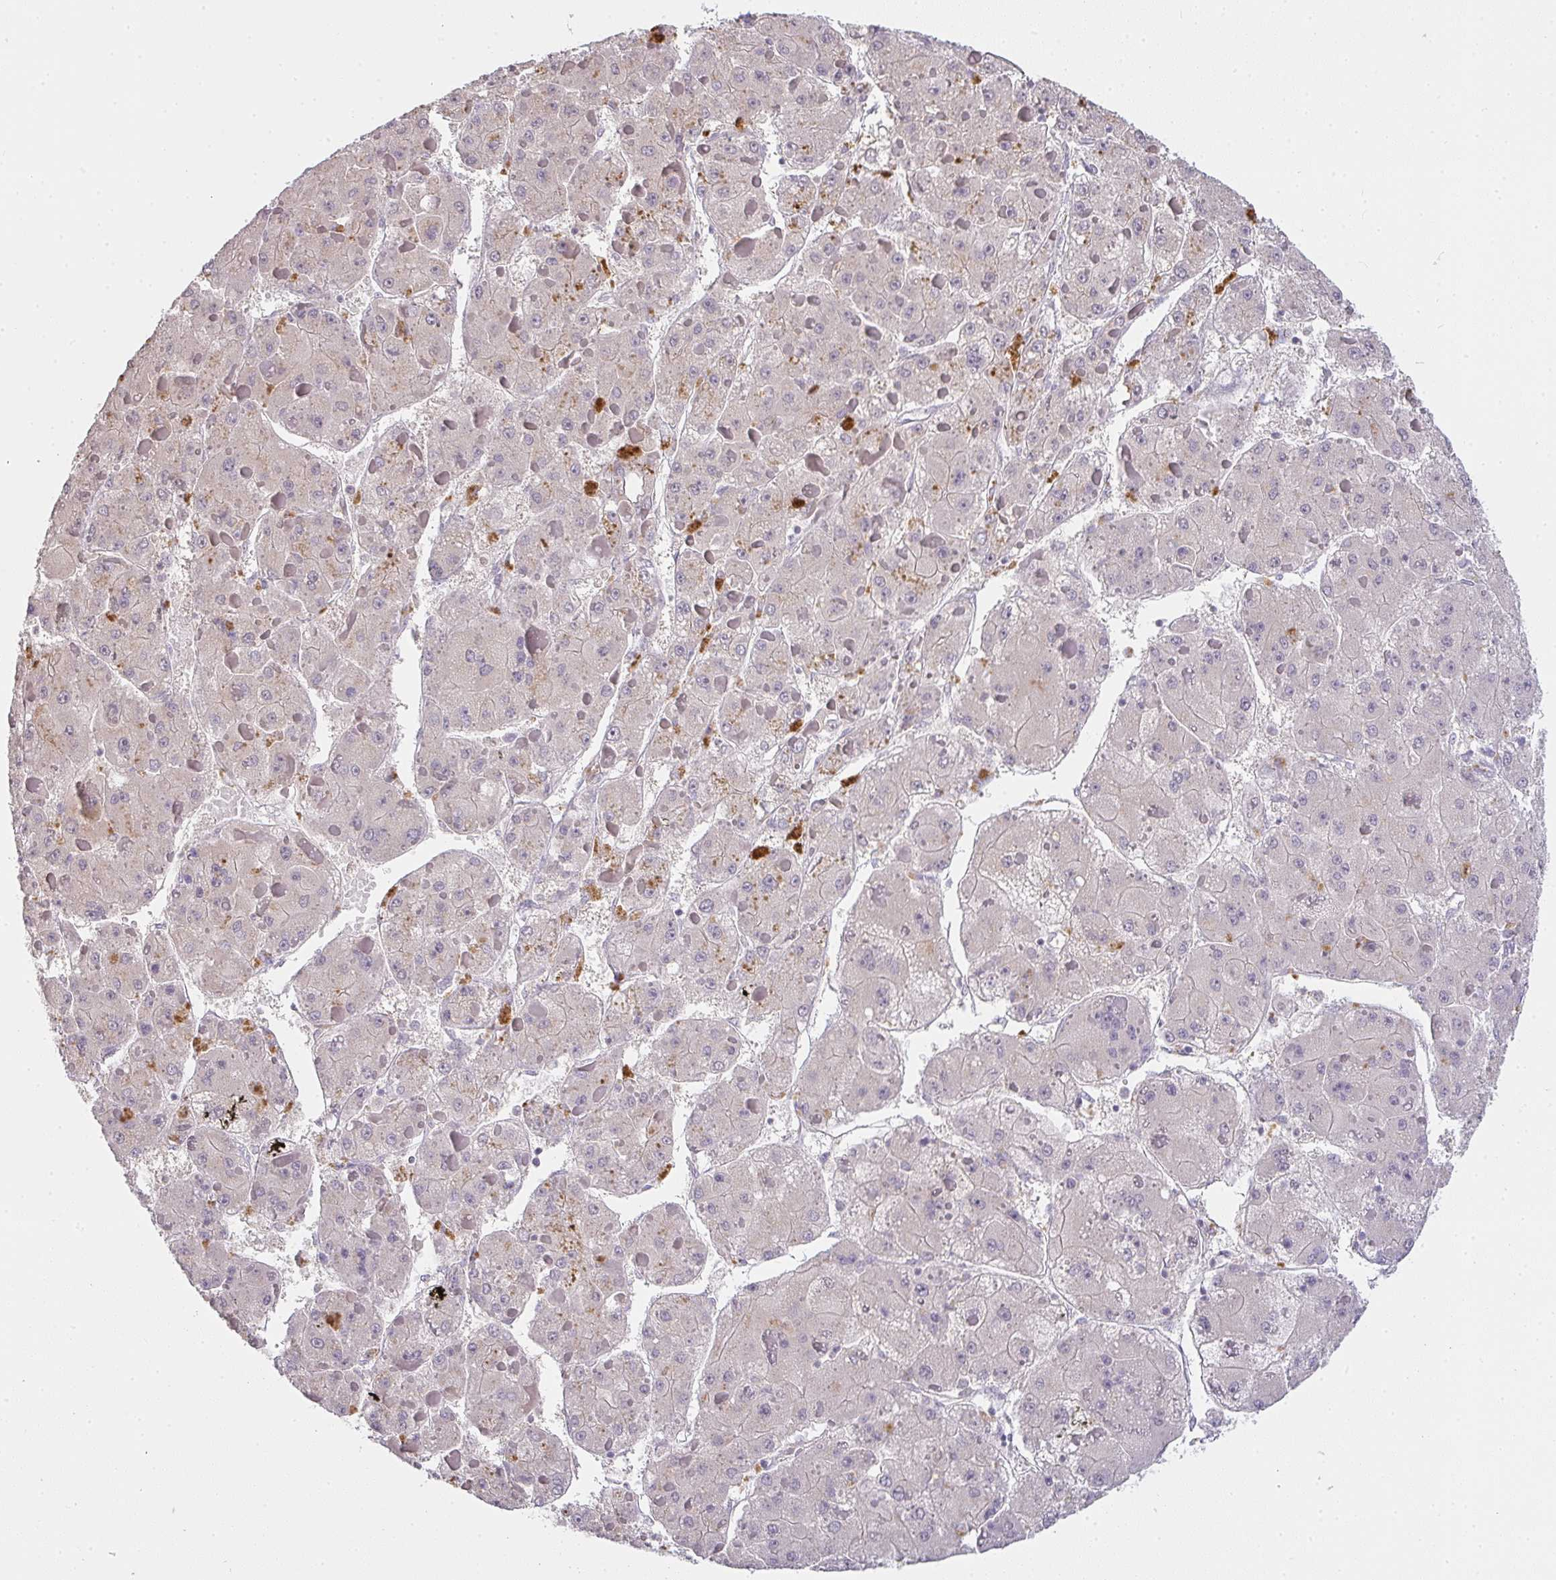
{"staining": {"intensity": "negative", "quantity": "none", "location": "none"}, "tissue": "liver cancer", "cell_type": "Tumor cells", "image_type": "cancer", "snomed": [{"axis": "morphology", "description": "Carcinoma, Hepatocellular, NOS"}, {"axis": "topography", "description": "Liver"}], "caption": "There is no significant expression in tumor cells of hepatocellular carcinoma (liver). (DAB (3,3'-diaminobenzidine) immunohistochemistry visualized using brightfield microscopy, high magnification).", "gene": "TMEM219", "patient": {"sex": "female", "age": 73}}